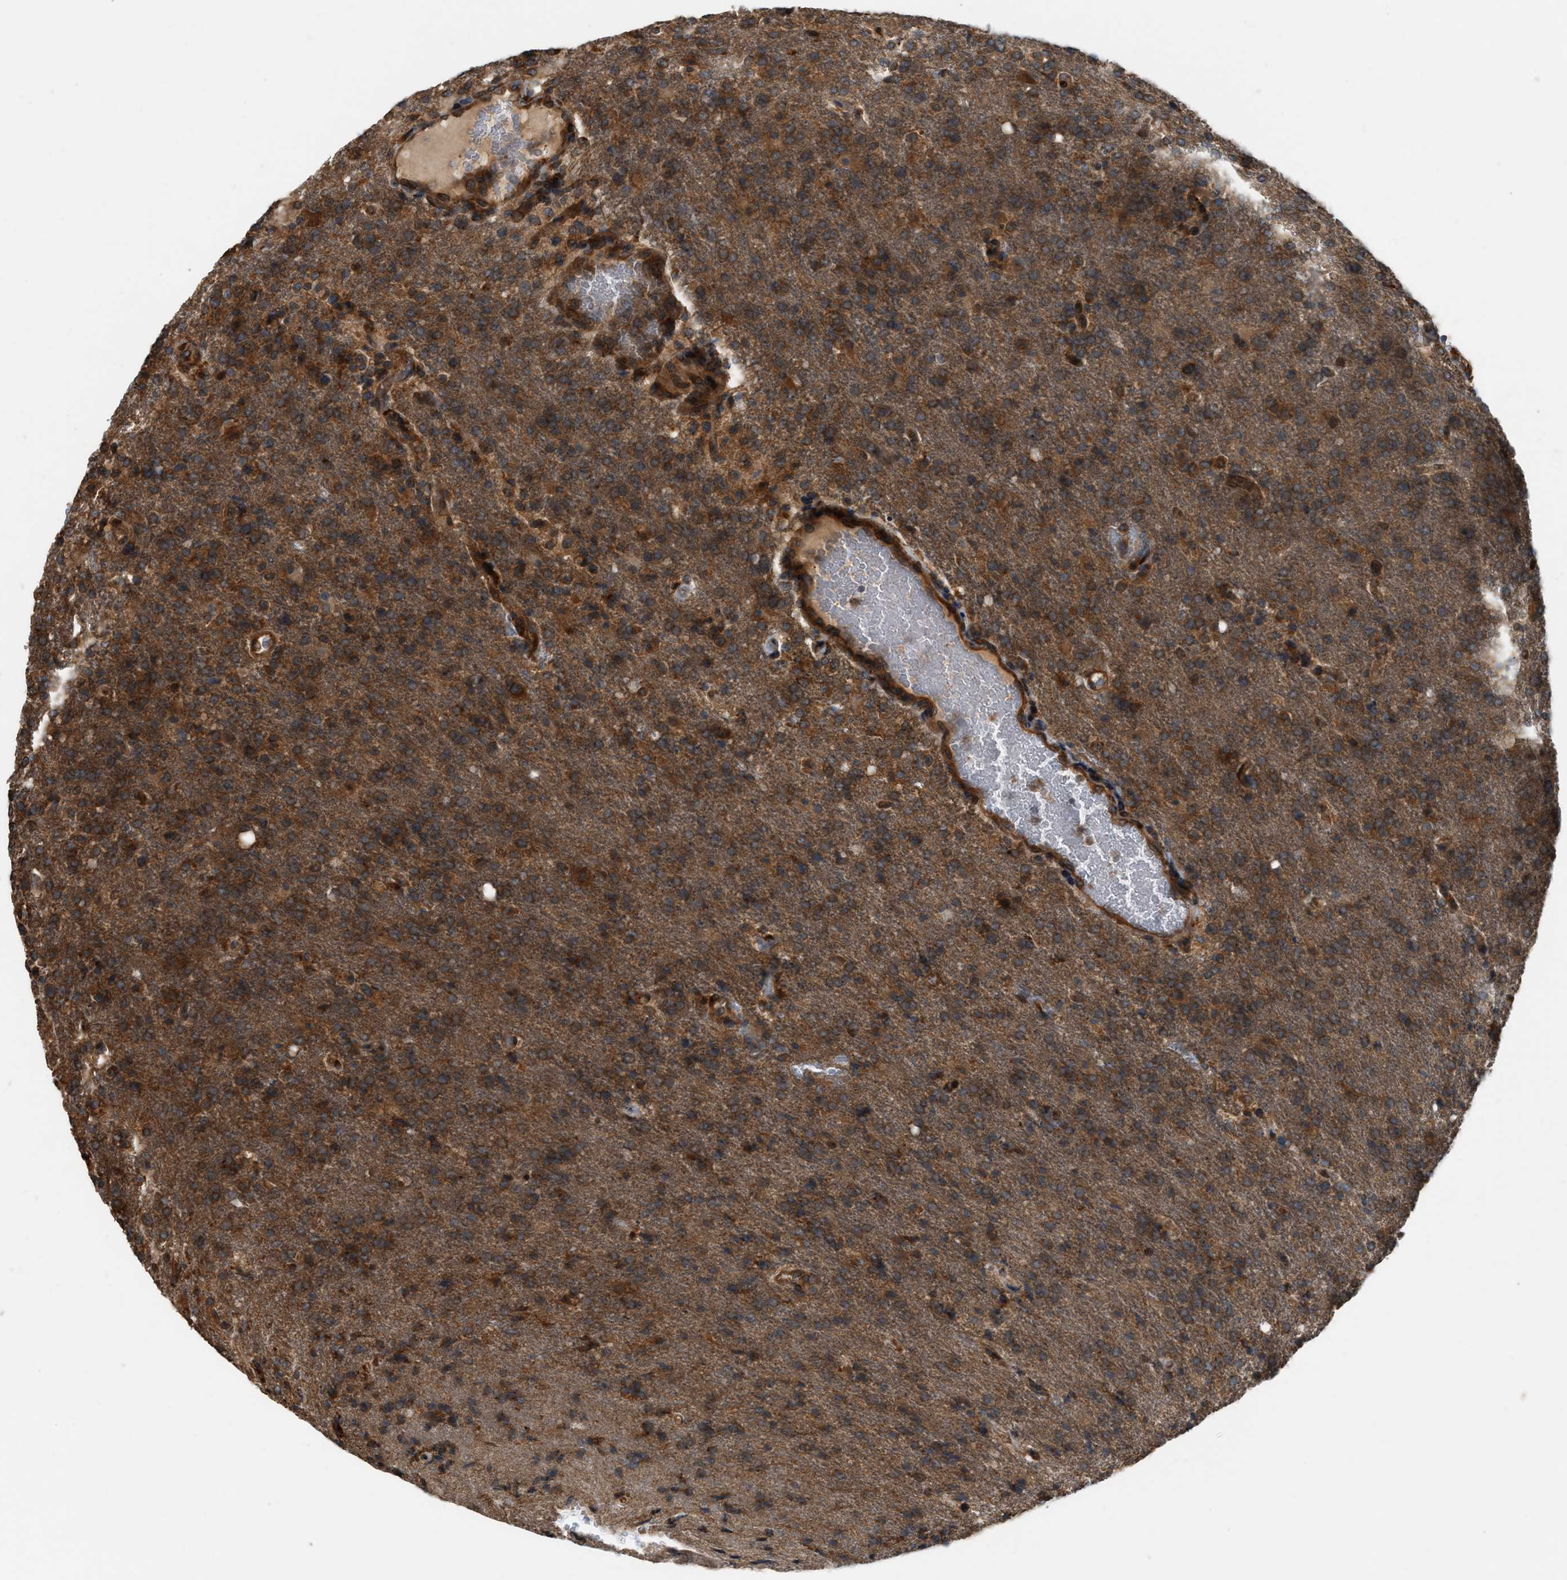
{"staining": {"intensity": "moderate", "quantity": ">75%", "location": "cytoplasmic/membranous"}, "tissue": "glioma", "cell_type": "Tumor cells", "image_type": "cancer", "snomed": [{"axis": "morphology", "description": "Glioma, malignant, High grade"}, {"axis": "topography", "description": "Brain"}], "caption": "A medium amount of moderate cytoplasmic/membranous positivity is appreciated in about >75% of tumor cells in glioma tissue.", "gene": "BAIAP2L1", "patient": {"sex": "male", "age": 72}}